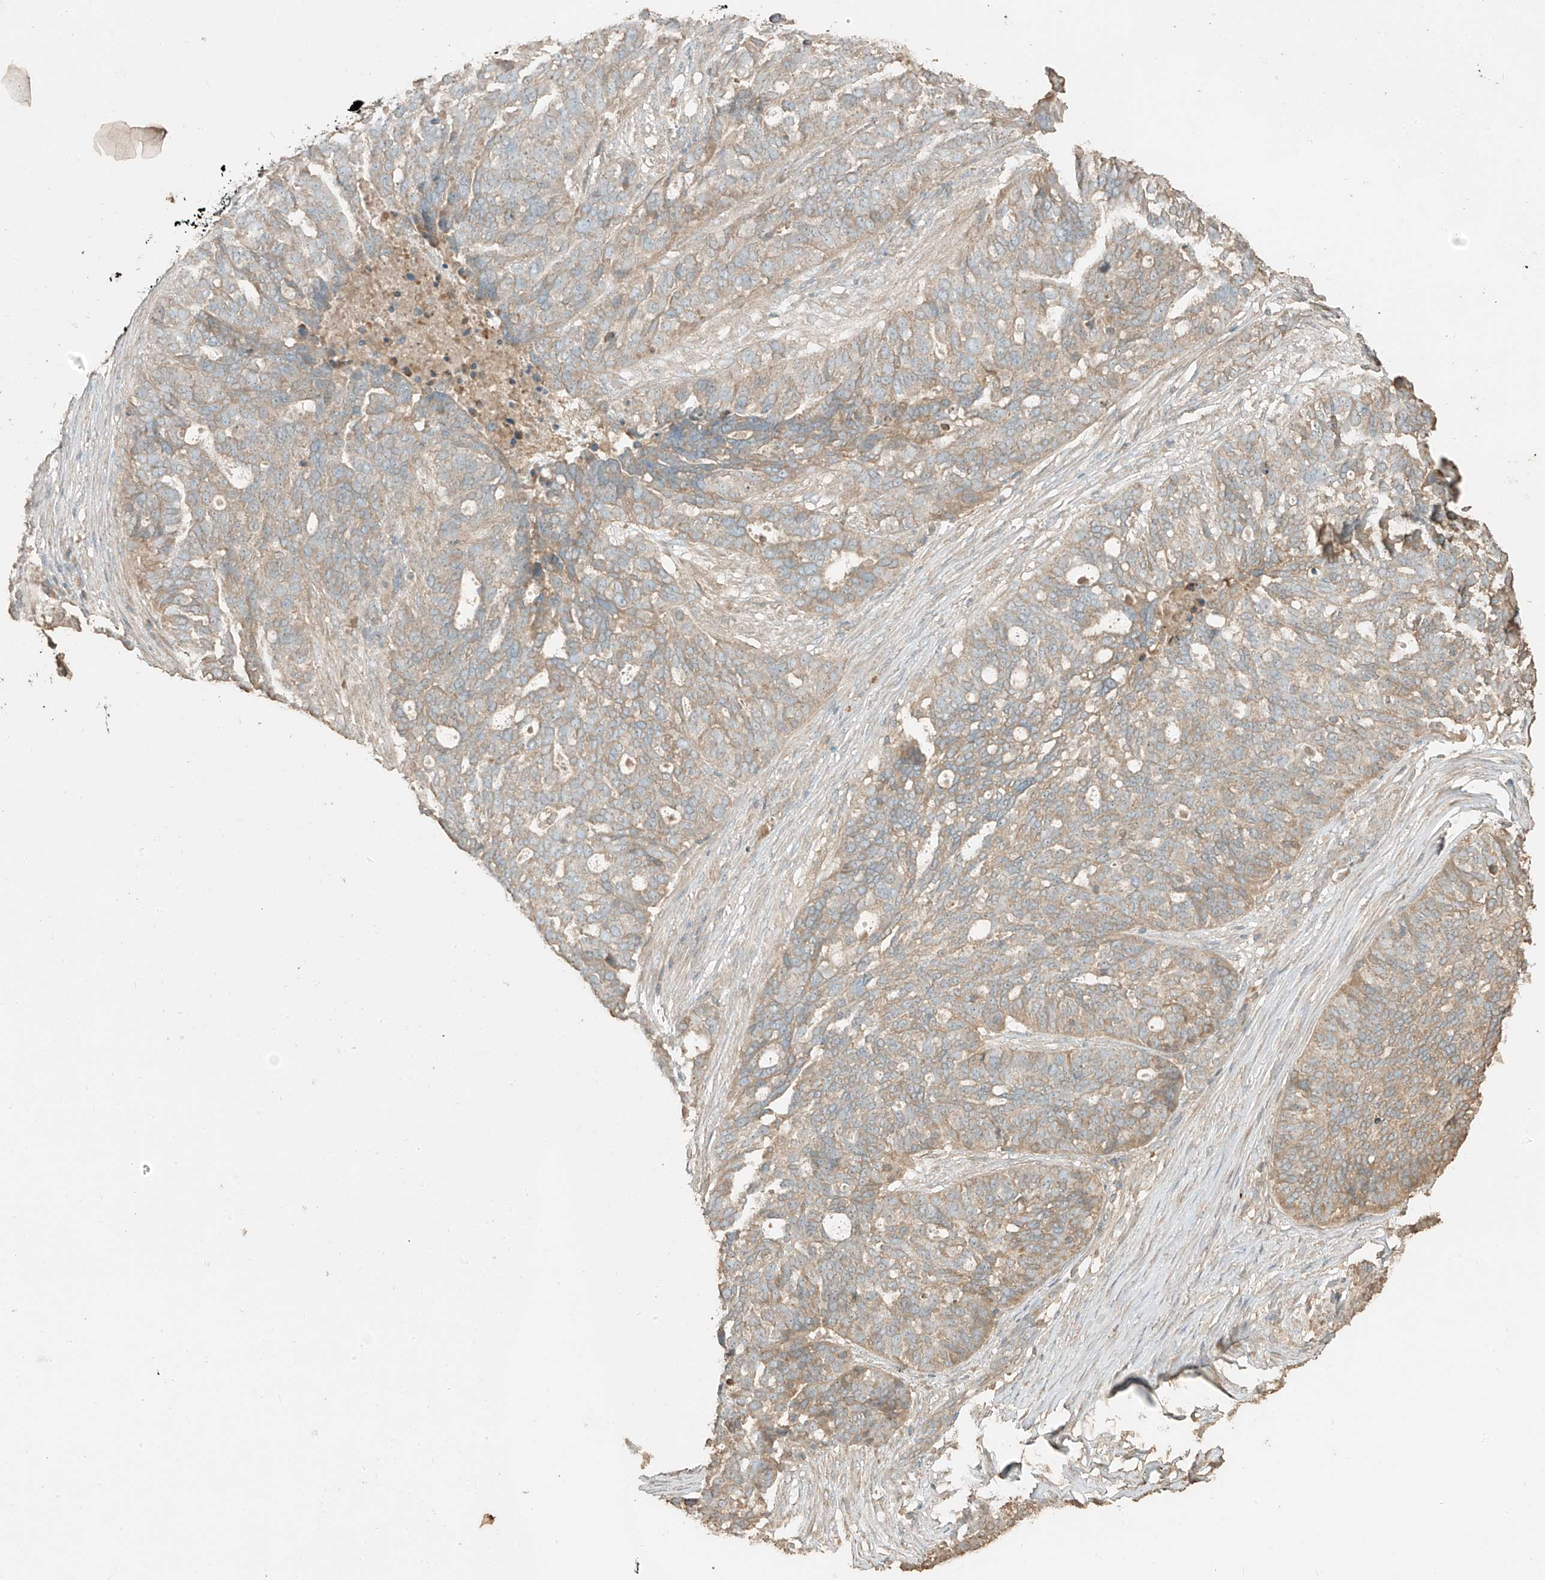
{"staining": {"intensity": "weak", "quantity": ">75%", "location": "cytoplasmic/membranous"}, "tissue": "ovarian cancer", "cell_type": "Tumor cells", "image_type": "cancer", "snomed": [{"axis": "morphology", "description": "Cystadenocarcinoma, serous, NOS"}, {"axis": "topography", "description": "Ovary"}], "caption": "DAB (3,3'-diaminobenzidine) immunohistochemical staining of human ovarian cancer shows weak cytoplasmic/membranous protein staining in approximately >75% of tumor cells.", "gene": "RFTN2", "patient": {"sex": "female", "age": 59}}